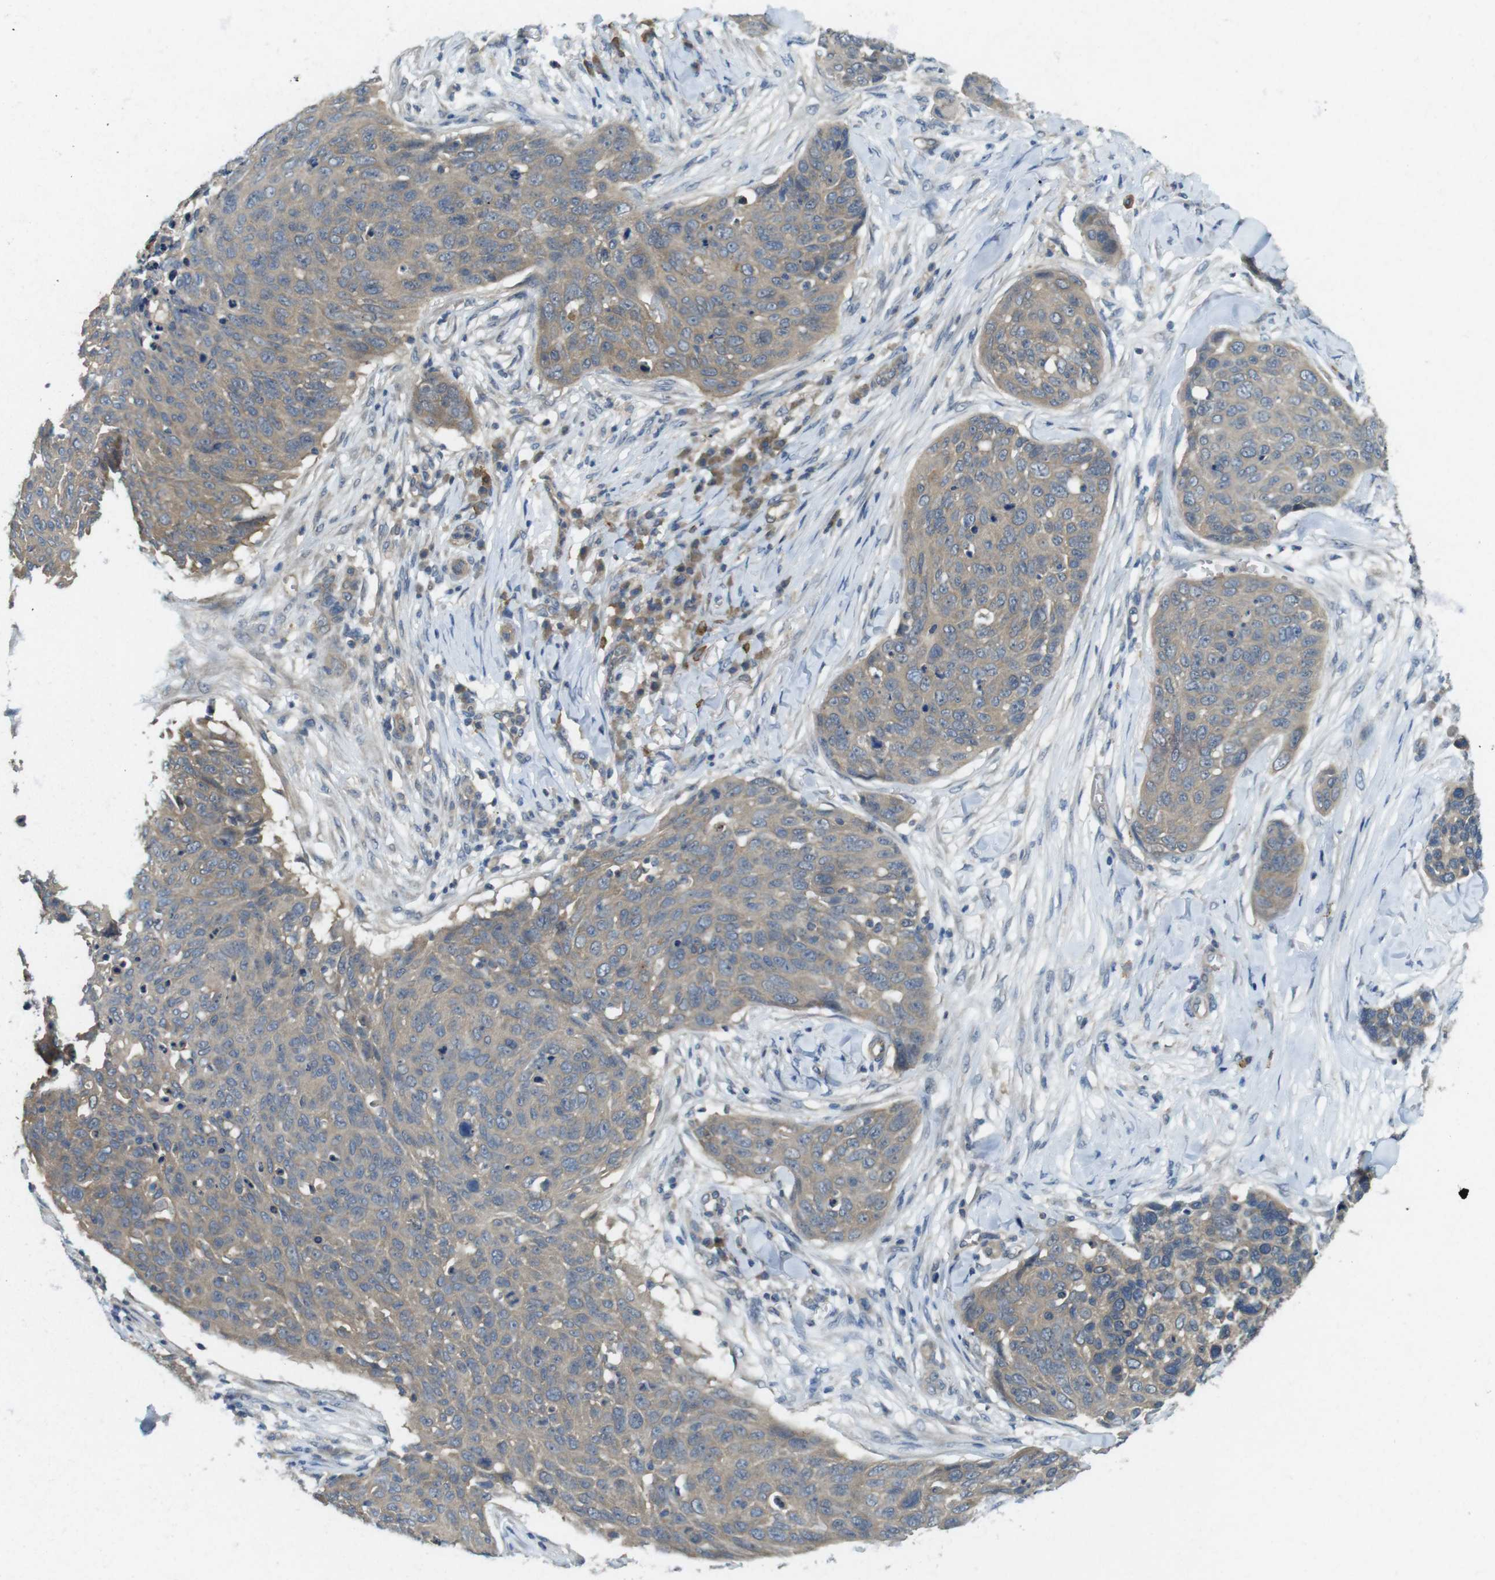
{"staining": {"intensity": "weak", "quantity": ">75%", "location": "cytoplasmic/membranous"}, "tissue": "skin cancer", "cell_type": "Tumor cells", "image_type": "cancer", "snomed": [{"axis": "morphology", "description": "Squamous cell carcinoma in situ, NOS"}, {"axis": "morphology", "description": "Squamous cell carcinoma, NOS"}, {"axis": "topography", "description": "Skin"}], "caption": "Weak cytoplasmic/membranous expression is appreciated in about >75% of tumor cells in squamous cell carcinoma (skin). Nuclei are stained in blue.", "gene": "SUGT1", "patient": {"sex": "male", "age": 93}}